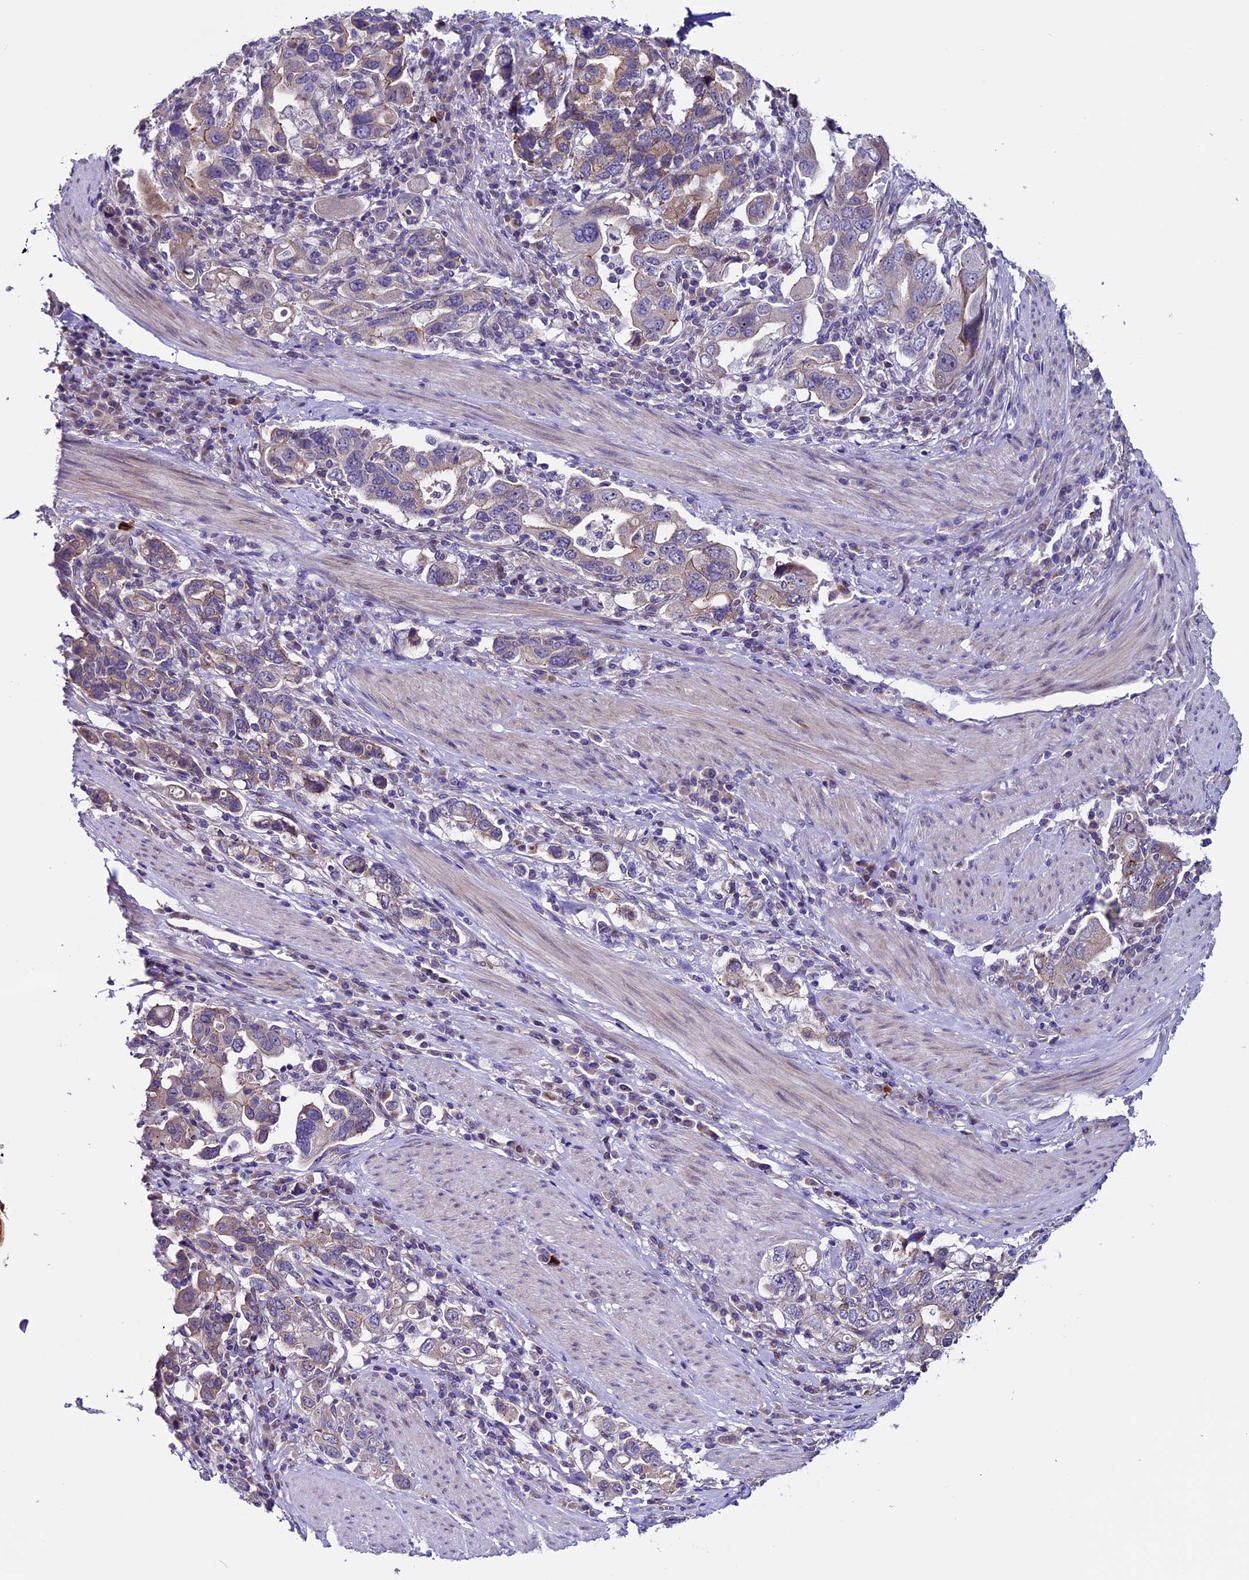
{"staining": {"intensity": "weak", "quantity": "25%-75%", "location": "cytoplasmic/membranous"}, "tissue": "stomach cancer", "cell_type": "Tumor cells", "image_type": "cancer", "snomed": [{"axis": "morphology", "description": "Adenocarcinoma, NOS"}, {"axis": "topography", "description": "Stomach, upper"}, {"axis": "topography", "description": "Stomach"}], "caption": "An immunohistochemistry (IHC) image of tumor tissue is shown. Protein staining in brown highlights weak cytoplasmic/membranous positivity in adenocarcinoma (stomach) within tumor cells. Using DAB (brown) and hematoxylin (blue) stains, captured at high magnification using brightfield microscopy.", "gene": "TMEM171", "patient": {"sex": "male", "age": 62}}